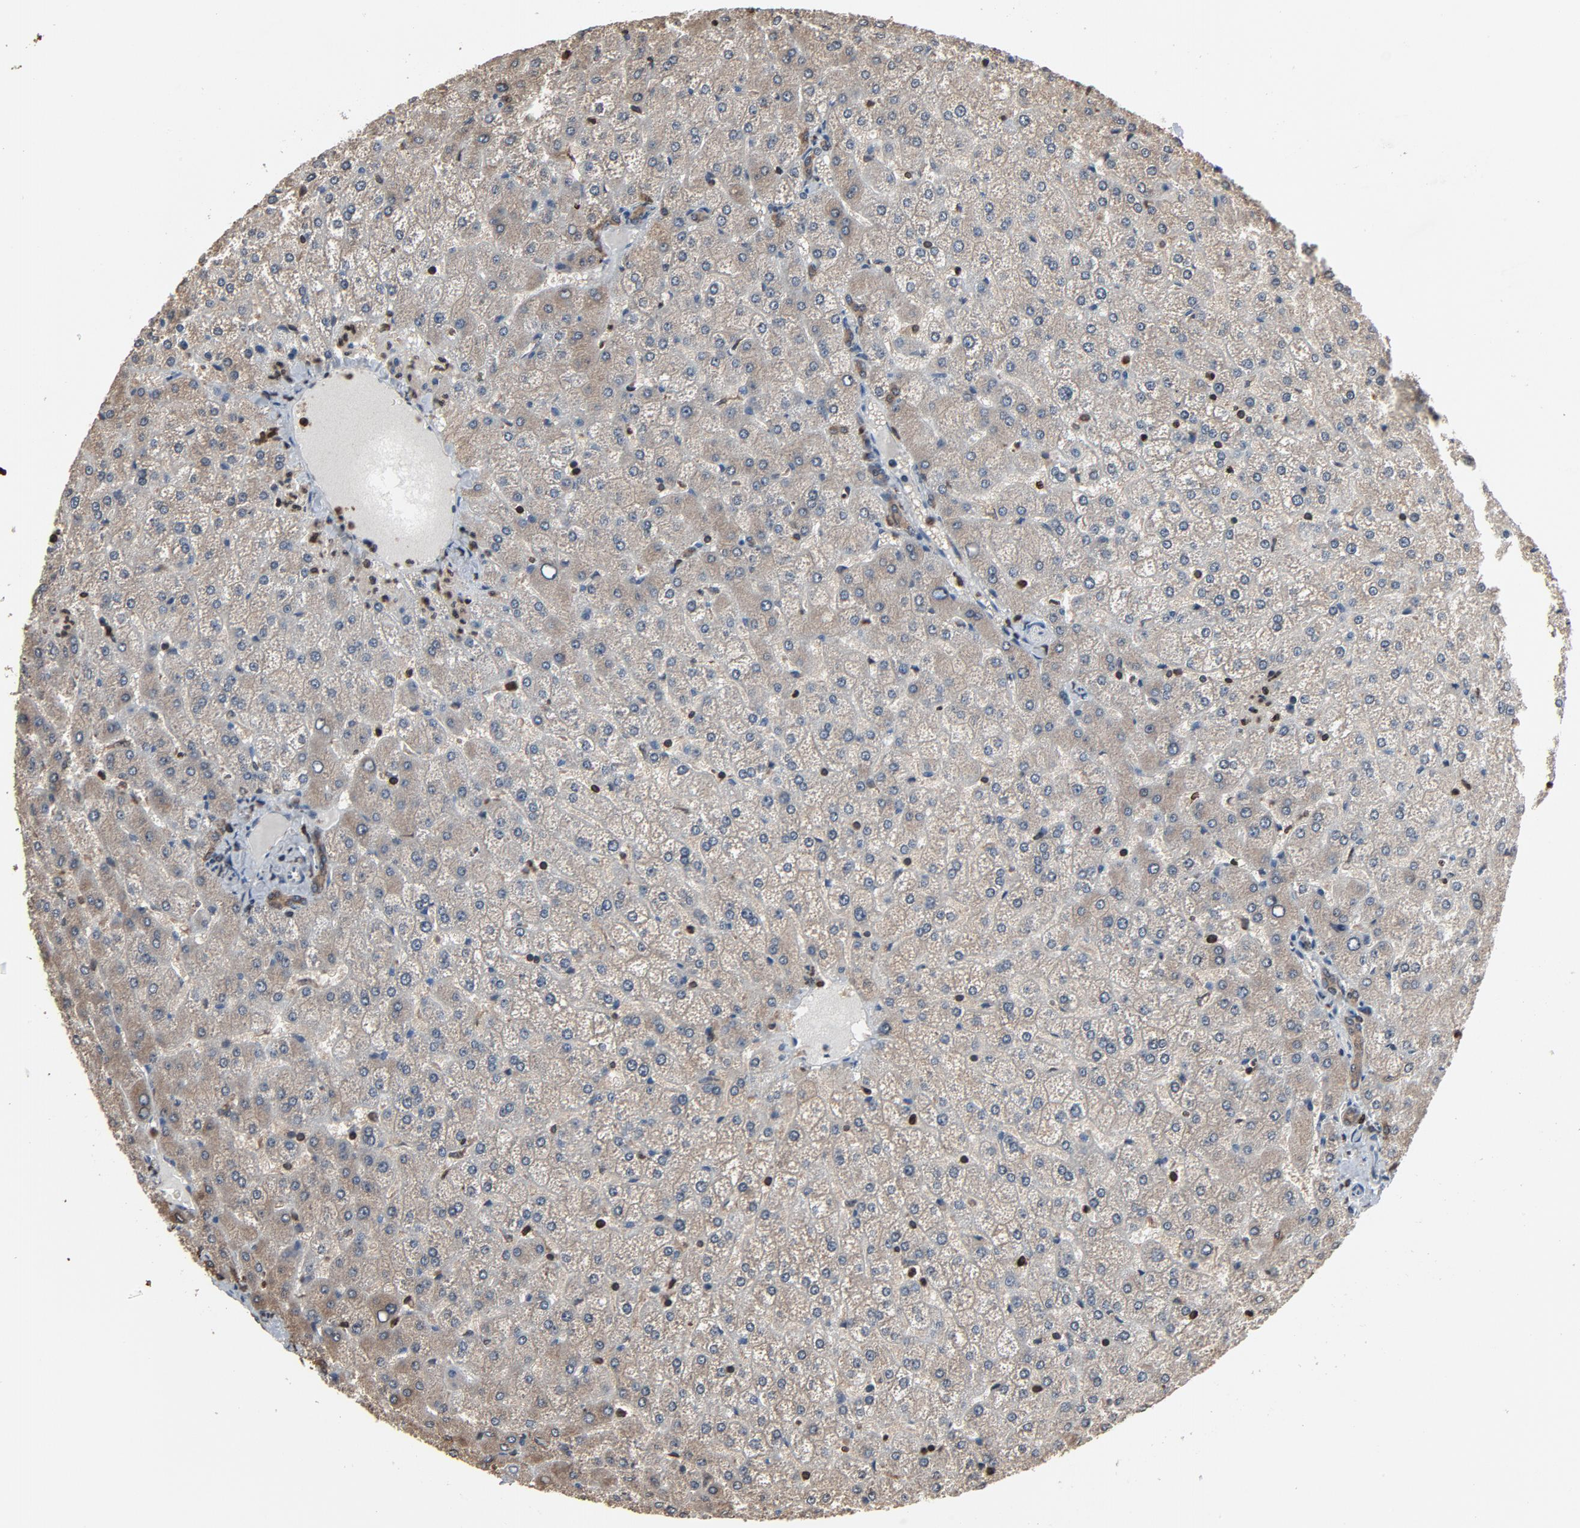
{"staining": {"intensity": "moderate", "quantity": ">75%", "location": "cytoplasmic/membranous"}, "tissue": "liver", "cell_type": "Cholangiocytes", "image_type": "normal", "snomed": [{"axis": "morphology", "description": "Normal tissue, NOS"}, {"axis": "topography", "description": "Liver"}], "caption": "This is an image of immunohistochemistry staining of normal liver, which shows moderate positivity in the cytoplasmic/membranous of cholangiocytes.", "gene": "UBE2D1", "patient": {"sex": "female", "age": 32}}